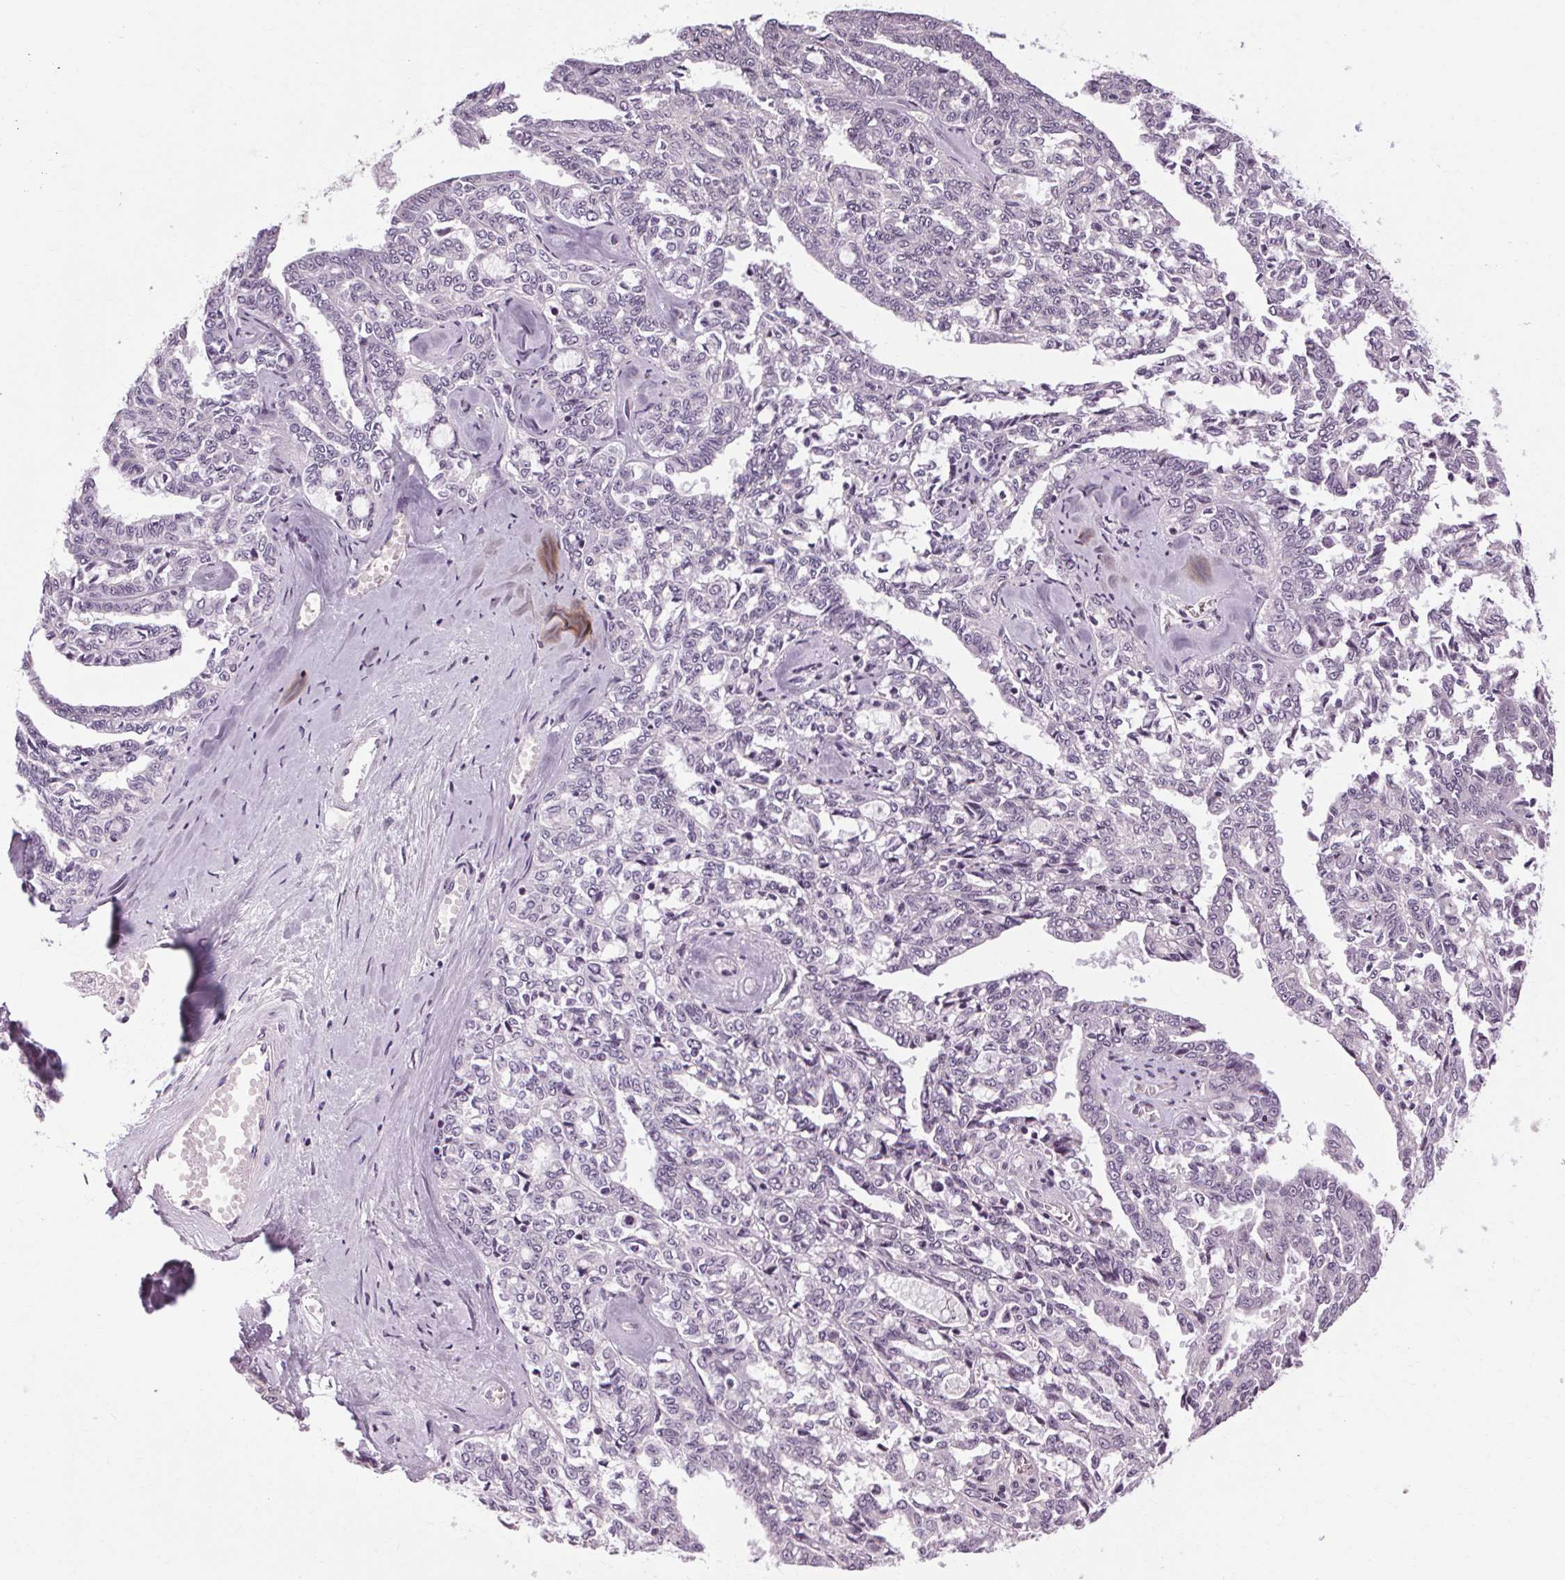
{"staining": {"intensity": "negative", "quantity": "none", "location": "none"}, "tissue": "ovarian cancer", "cell_type": "Tumor cells", "image_type": "cancer", "snomed": [{"axis": "morphology", "description": "Cystadenocarcinoma, serous, NOS"}, {"axis": "topography", "description": "Ovary"}], "caption": "The histopathology image demonstrates no staining of tumor cells in ovarian cancer (serous cystadenocarcinoma).", "gene": "KLHL40", "patient": {"sex": "female", "age": 71}}